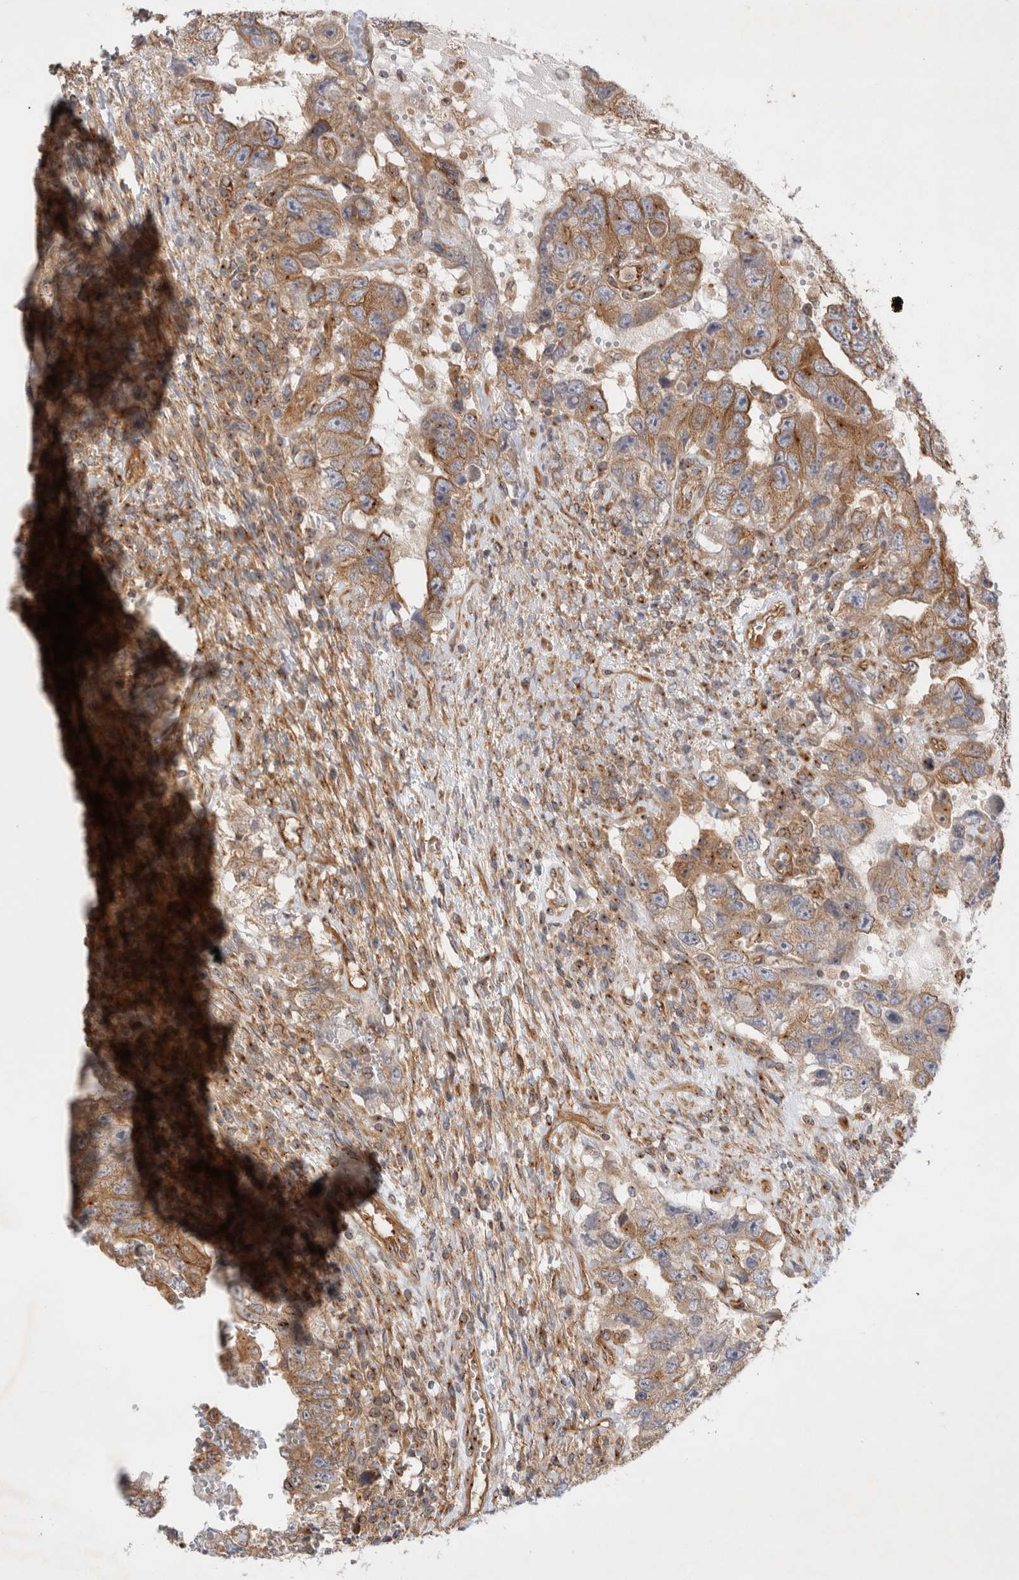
{"staining": {"intensity": "moderate", "quantity": ">75%", "location": "cytoplasmic/membranous"}, "tissue": "testis cancer", "cell_type": "Tumor cells", "image_type": "cancer", "snomed": [{"axis": "morphology", "description": "Carcinoma, Embryonal, NOS"}, {"axis": "topography", "description": "Testis"}], "caption": "Human testis cancer stained with a protein marker displays moderate staining in tumor cells.", "gene": "GPR150", "patient": {"sex": "male", "age": 26}}